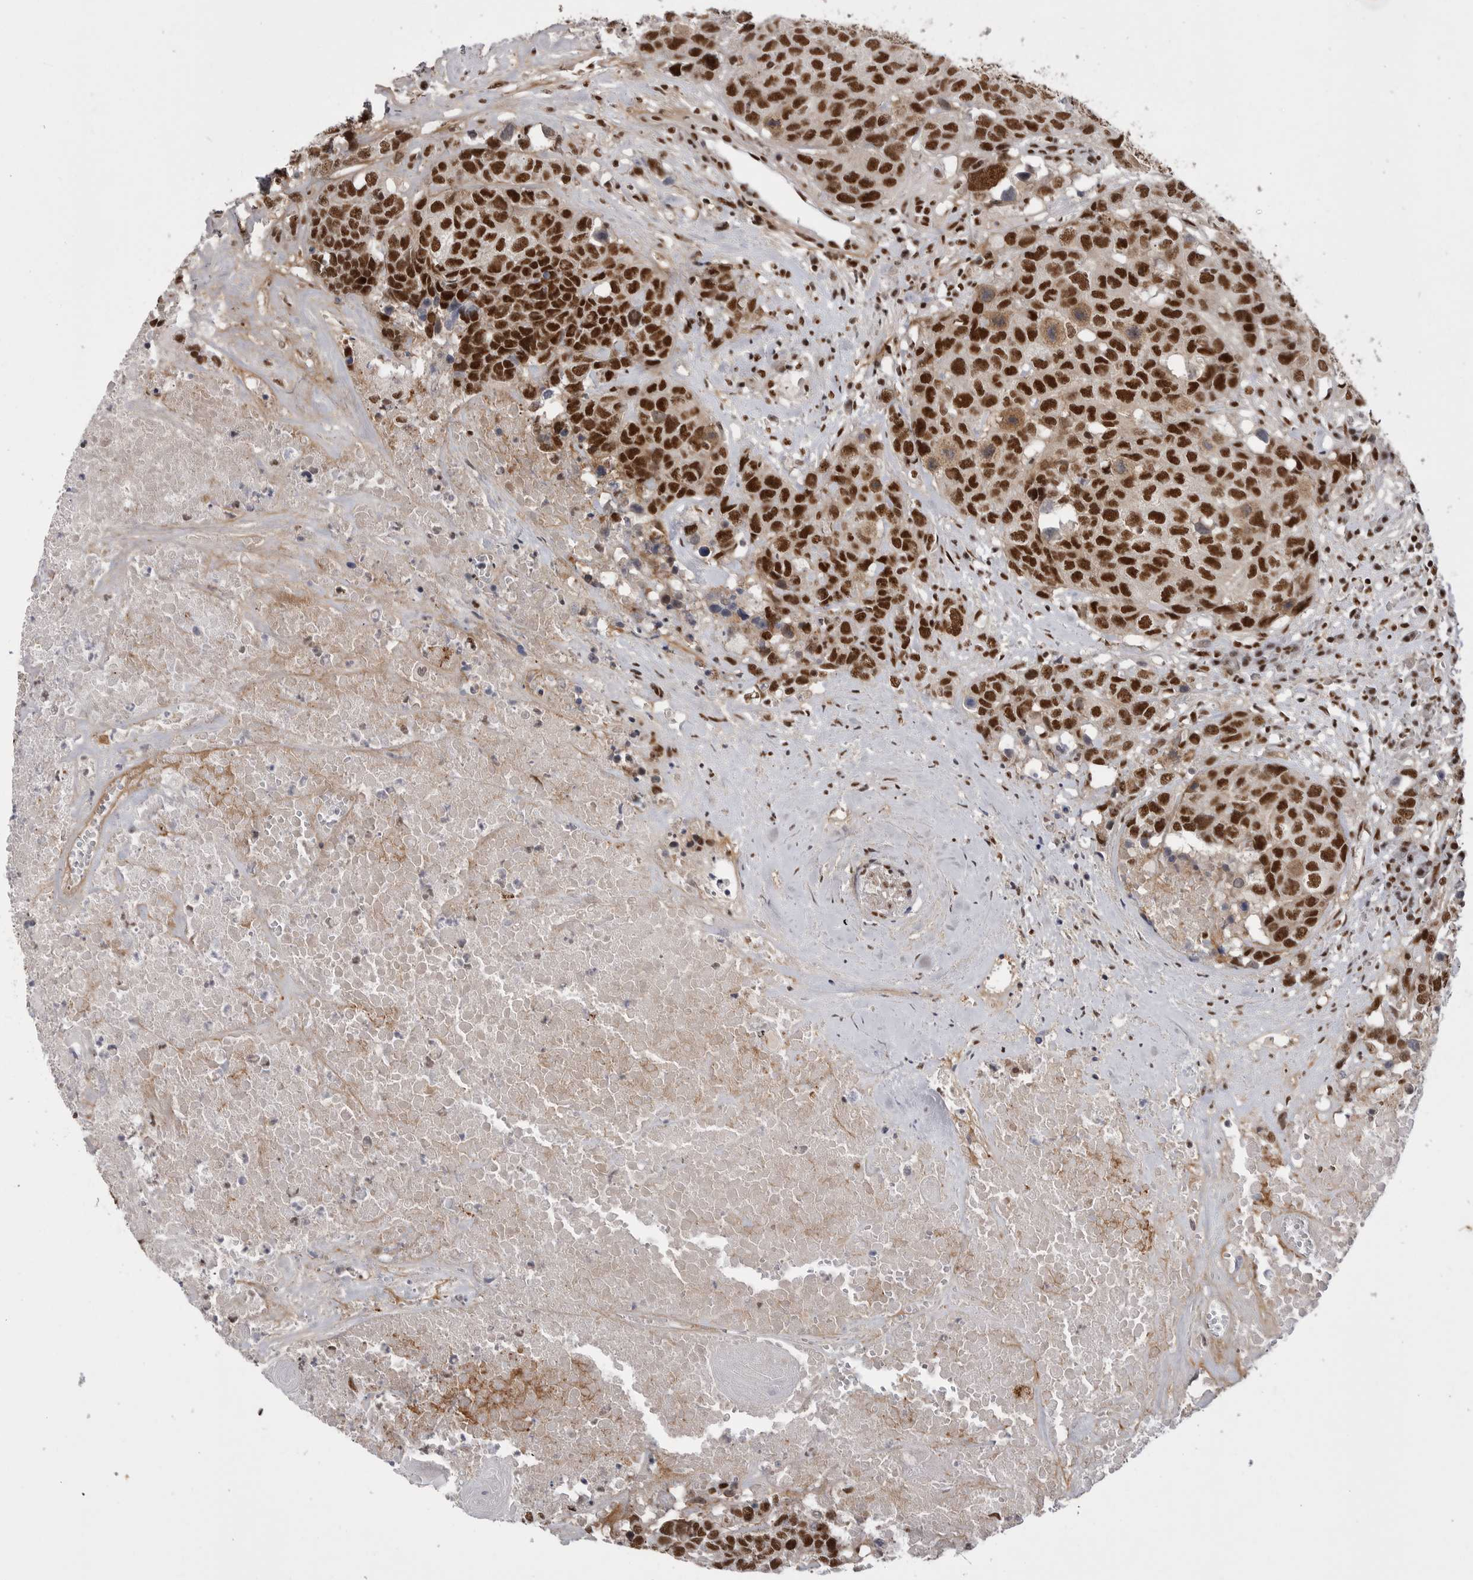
{"staining": {"intensity": "strong", "quantity": ">75%", "location": "nuclear"}, "tissue": "head and neck cancer", "cell_type": "Tumor cells", "image_type": "cancer", "snomed": [{"axis": "morphology", "description": "Squamous cell carcinoma, NOS"}, {"axis": "topography", "description": "Head-Neck"}], "caption": "IHC photomicrograph of head and neck squamous cell carcinoma stained for a protein (brown), which demonstrates high levels of strong nuclear positivity in about >75% of tumor cells.", "gene": "PPP1R8", "patient": {"sex": "male", "age": 66}}